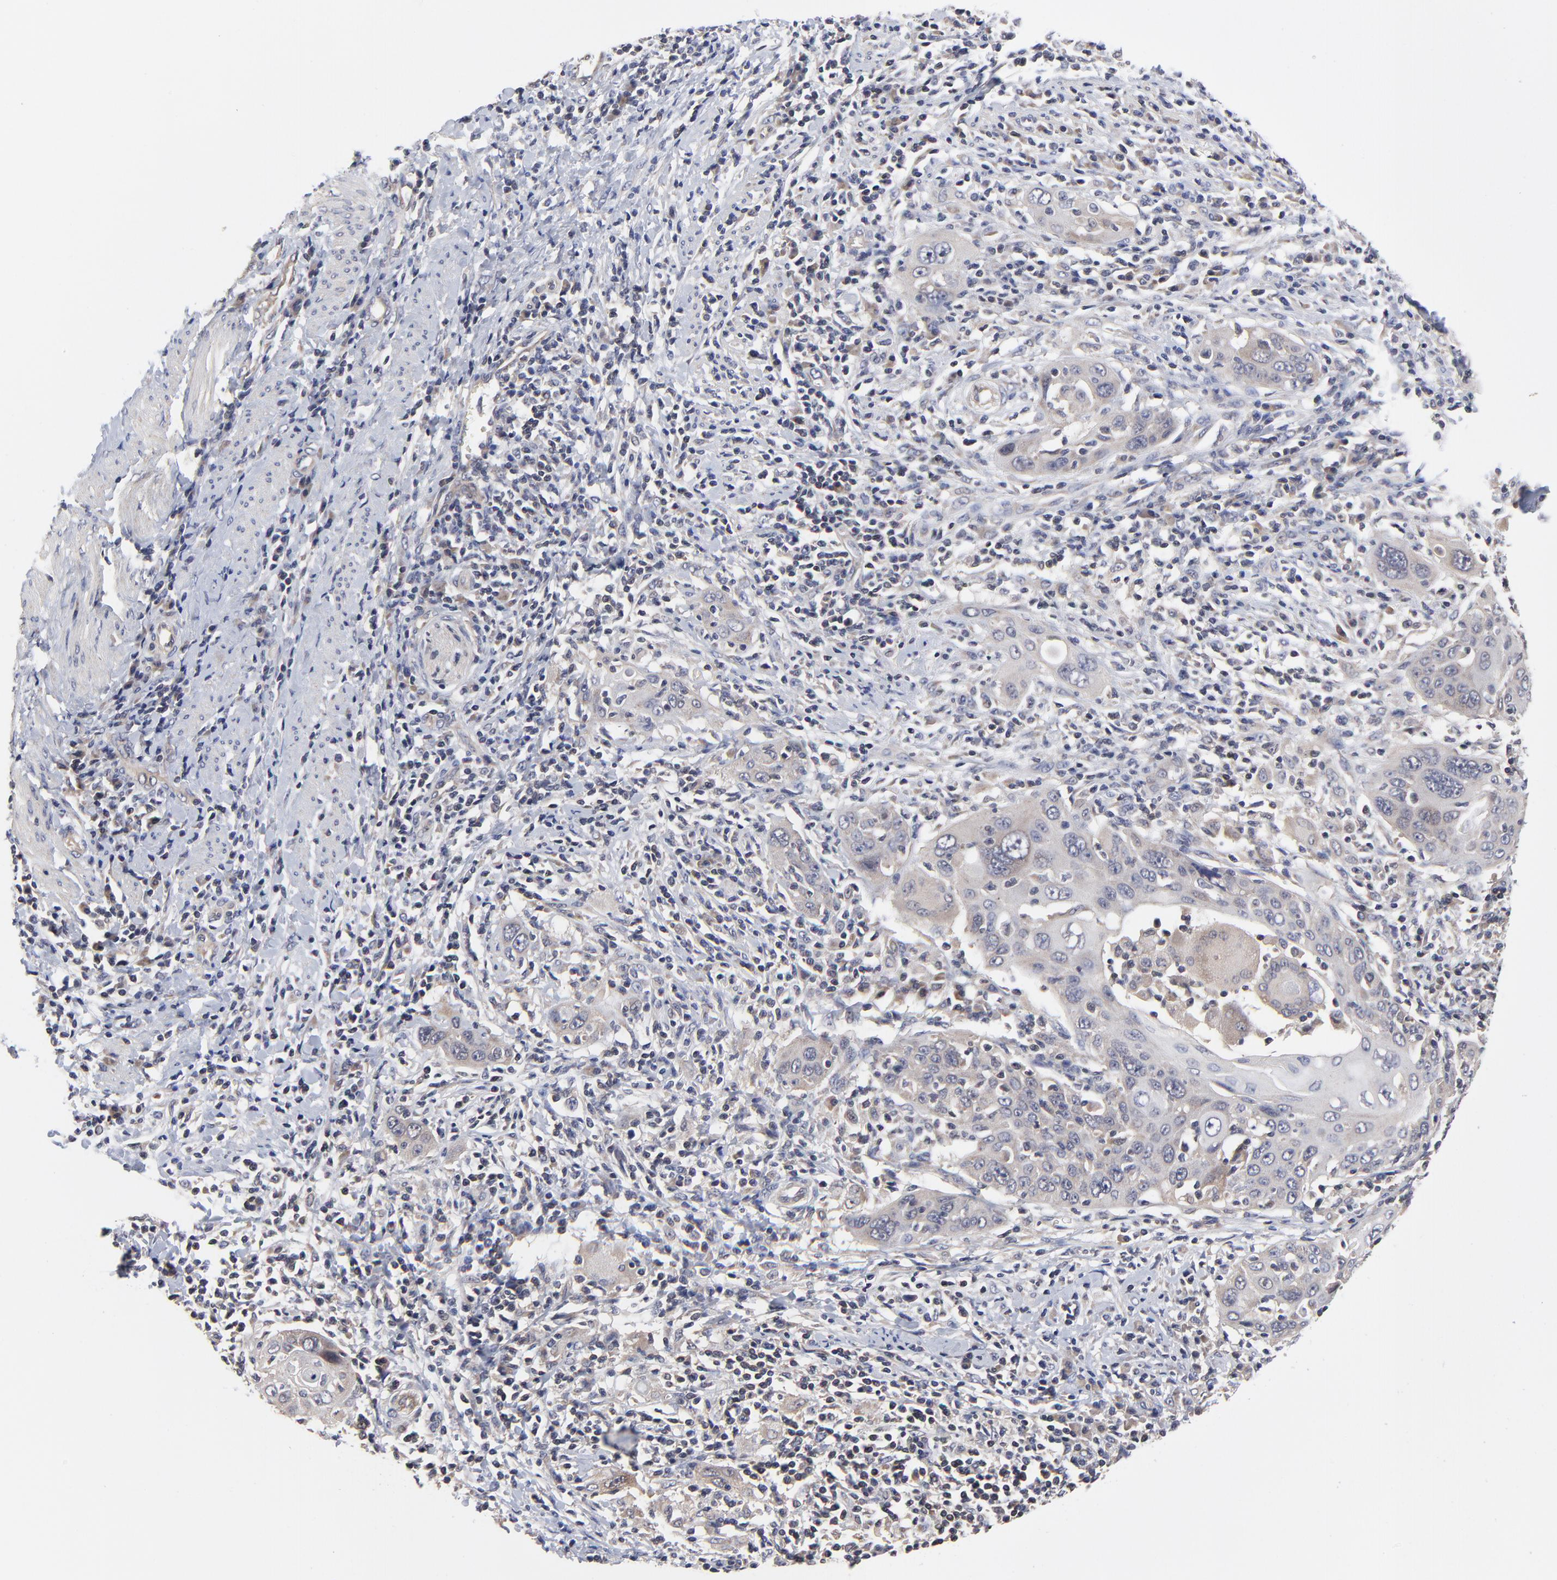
{"staining": {"intensity": "weak", "quantity": ">75%", "location": "cytoplasmic/membranous"}, "tissue": "cervical cancer", "cell_type": "Tumor cells", "image_type": "cancer", "snomed": [{"axis": "morphology", "description": "Squamous cell carcinoma, NOS"}, {"axis": "topography", "description": "Cervix"}], "caption": "Squamous cell carcinoma (cervical) tissue displays weak cytoplasmic/membranous positivity in about >75% of tumor cells, visualized by immunohistochemistry.", "gene": "PCMT1", "patient": {"sex": "female", "age": 54}}